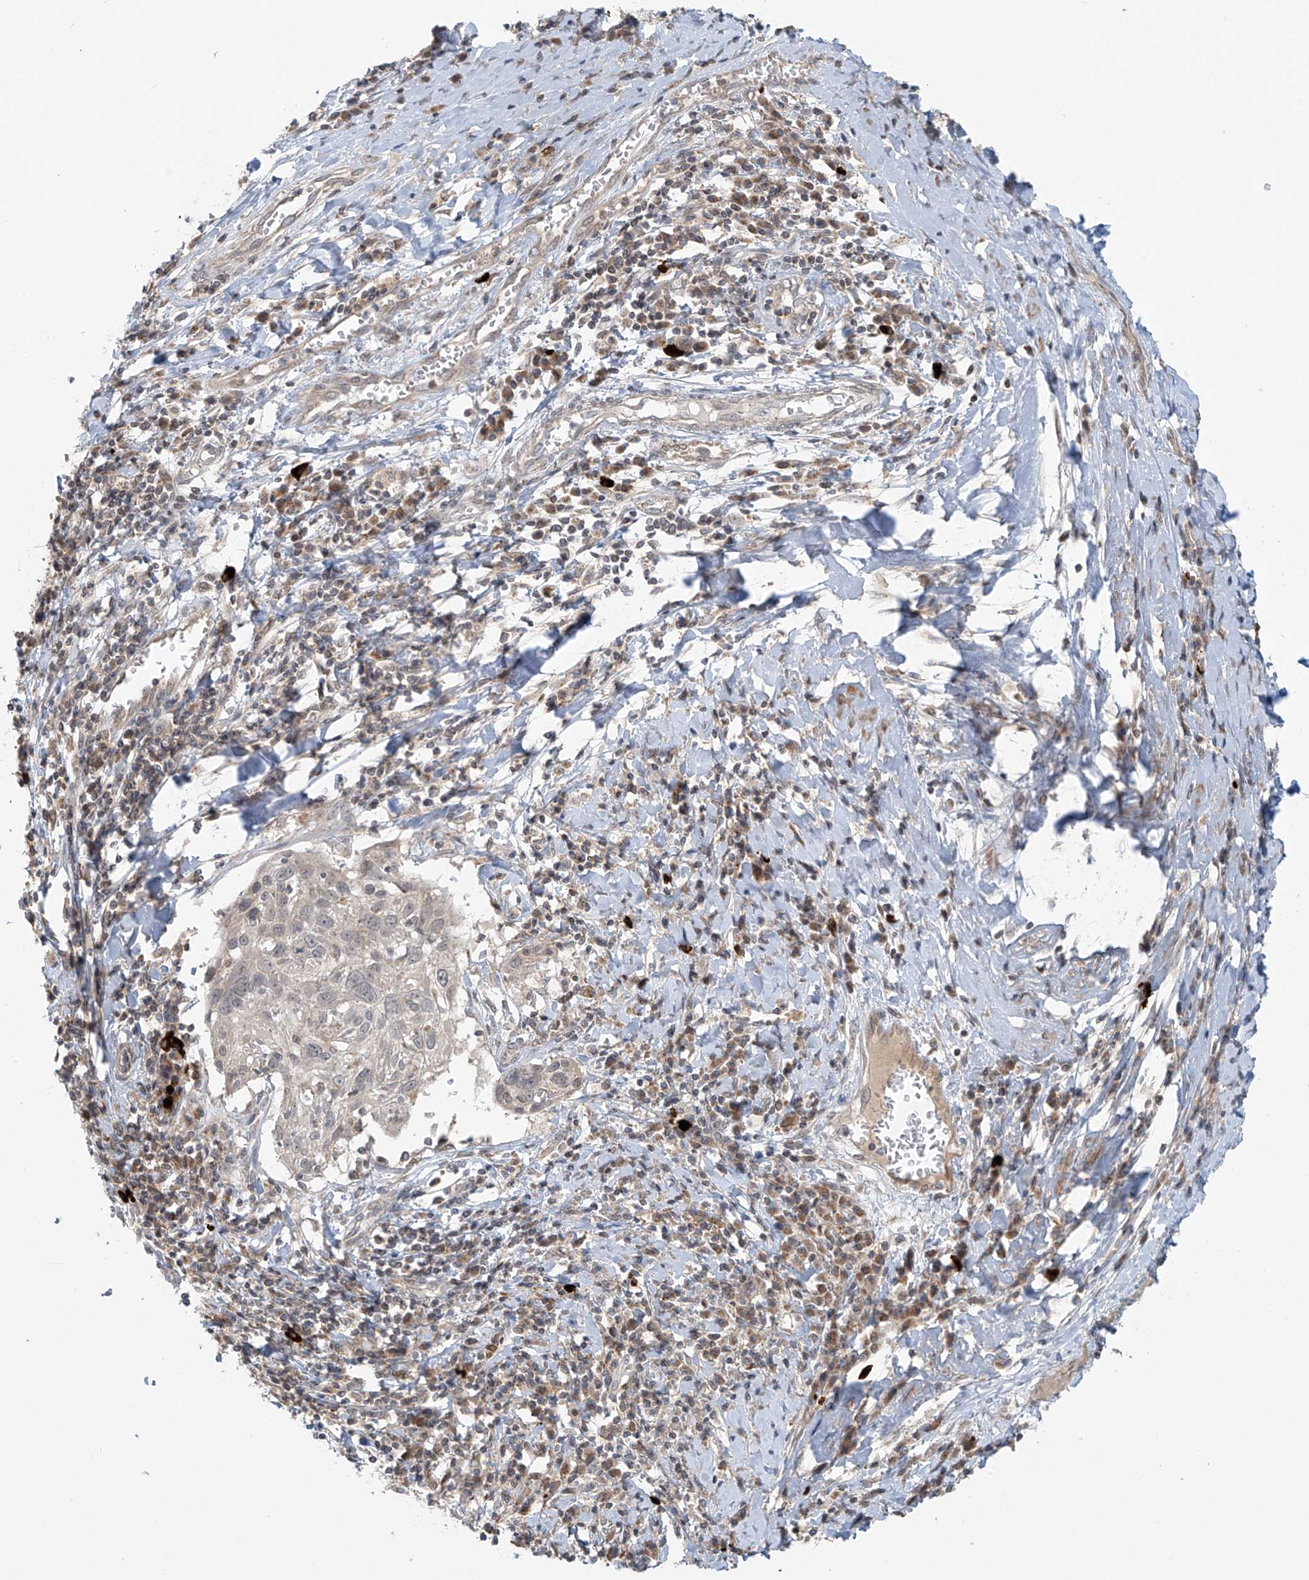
{"staining": {"intensity": "negative", "quantity": "none", "location": "none"}, "tissue": "cervical cancer", "cell_type": "Tumor cells", "image_type": "cancer", "snomed": [{"axis": "morphology", "description": "Squamous cell carcinoma, NOS"}, {"axis": "topography", "description": "Cervix"}], "caption": "A micrograph of human squamous cell carcinoma (cervical) is negative for staining in tumor cells.", "gene": "HDDC2", "patient": {"sex": "female", "age": 51}}